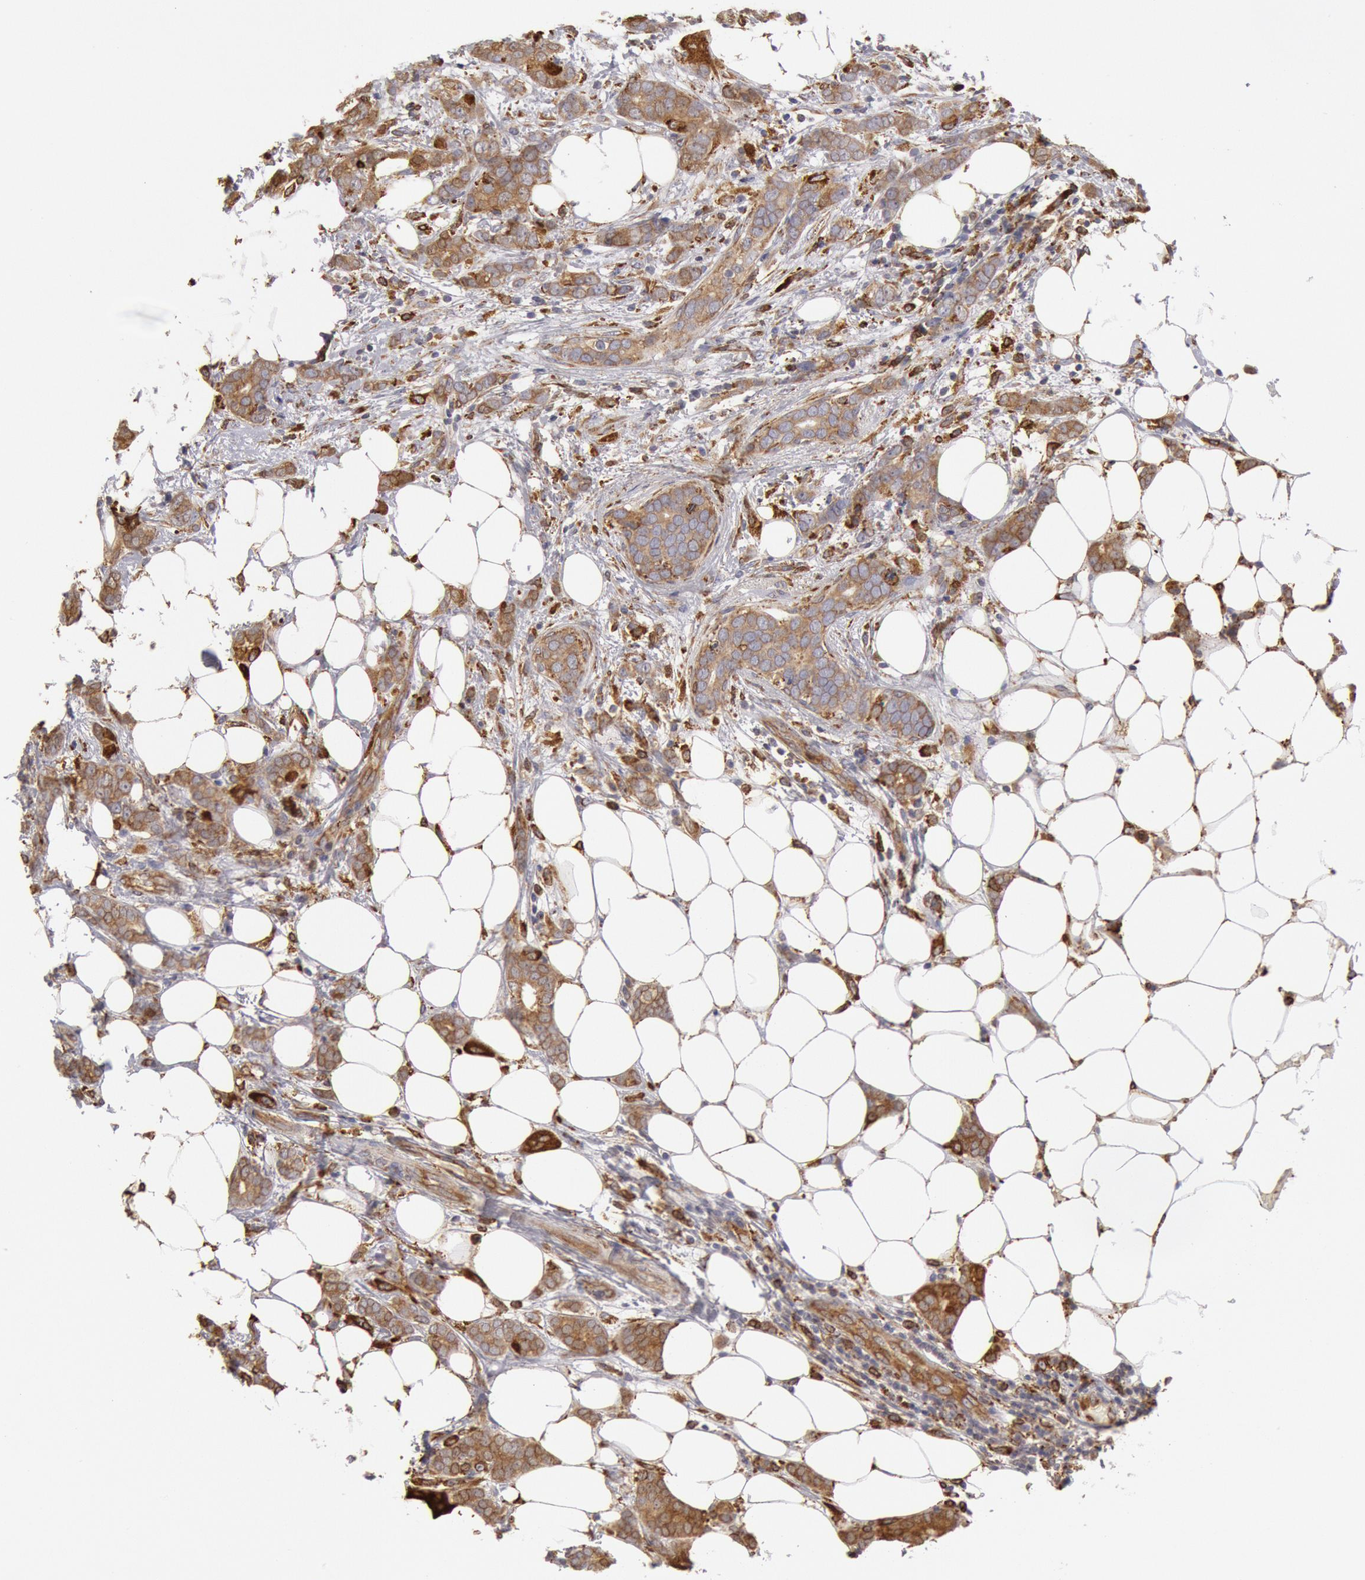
{"staining": {"intensity": "moderate", "quantity": ">75%", "location": "cytoplasmic/membranous"}, "tissue": "breast cancer", "cell_type": "Tumor cells", "image_type": "cancer", "snomed": [{"axis": "morphology", "description": "Duct carcinoma"}, {"axis": "topography", "description": "Breast"}], "caption": "The immunohistochemical stain highlights moderate cytoplasmic/membranous positivity in tumor cells of breast infiltrating ductal carcinoma tissue.", "gene": "ERP44", "patient": {"sex": "female", "age": 53}}